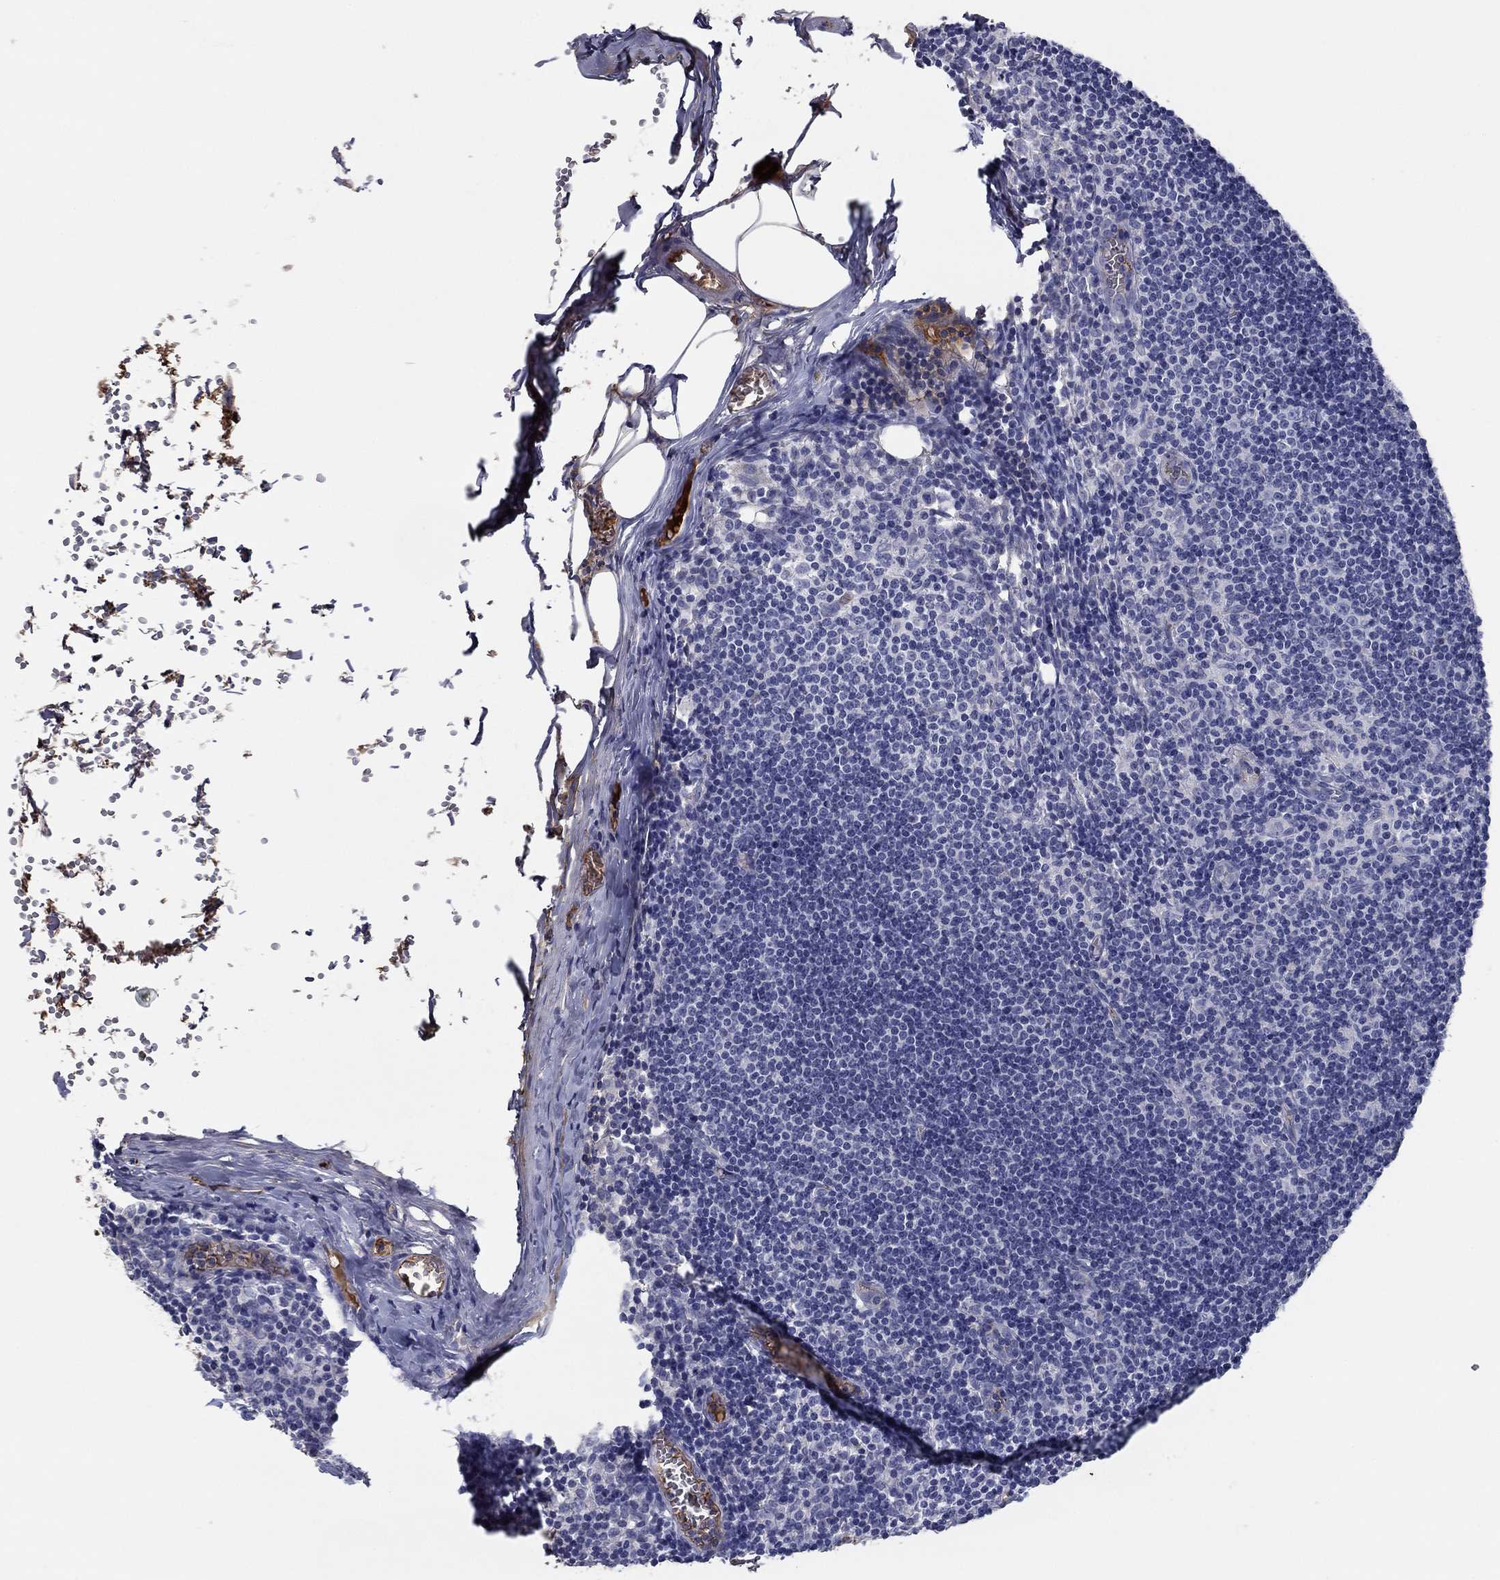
{"staining": {"intensity": "negative", "quantity": "none", "location": "none"}, "tissue": "lymph node", "cell_type": "Germinal center cells", "image_type": "normal", "snomed": [{"axis": "morphology", "description": "Normal tissue, NOS"}, {"axis": "topography", "description": "Lymph node"}], "caption": "An image of lymph node stained for a protein shows no brown staining in germinal center cells. (Brightfield microscopy of DAB (3,3'-diaminobenzidine) immunohistochemistry at high magnification).", "gene": "APOC3", "patient": {"sex": "male", "age": 59}}